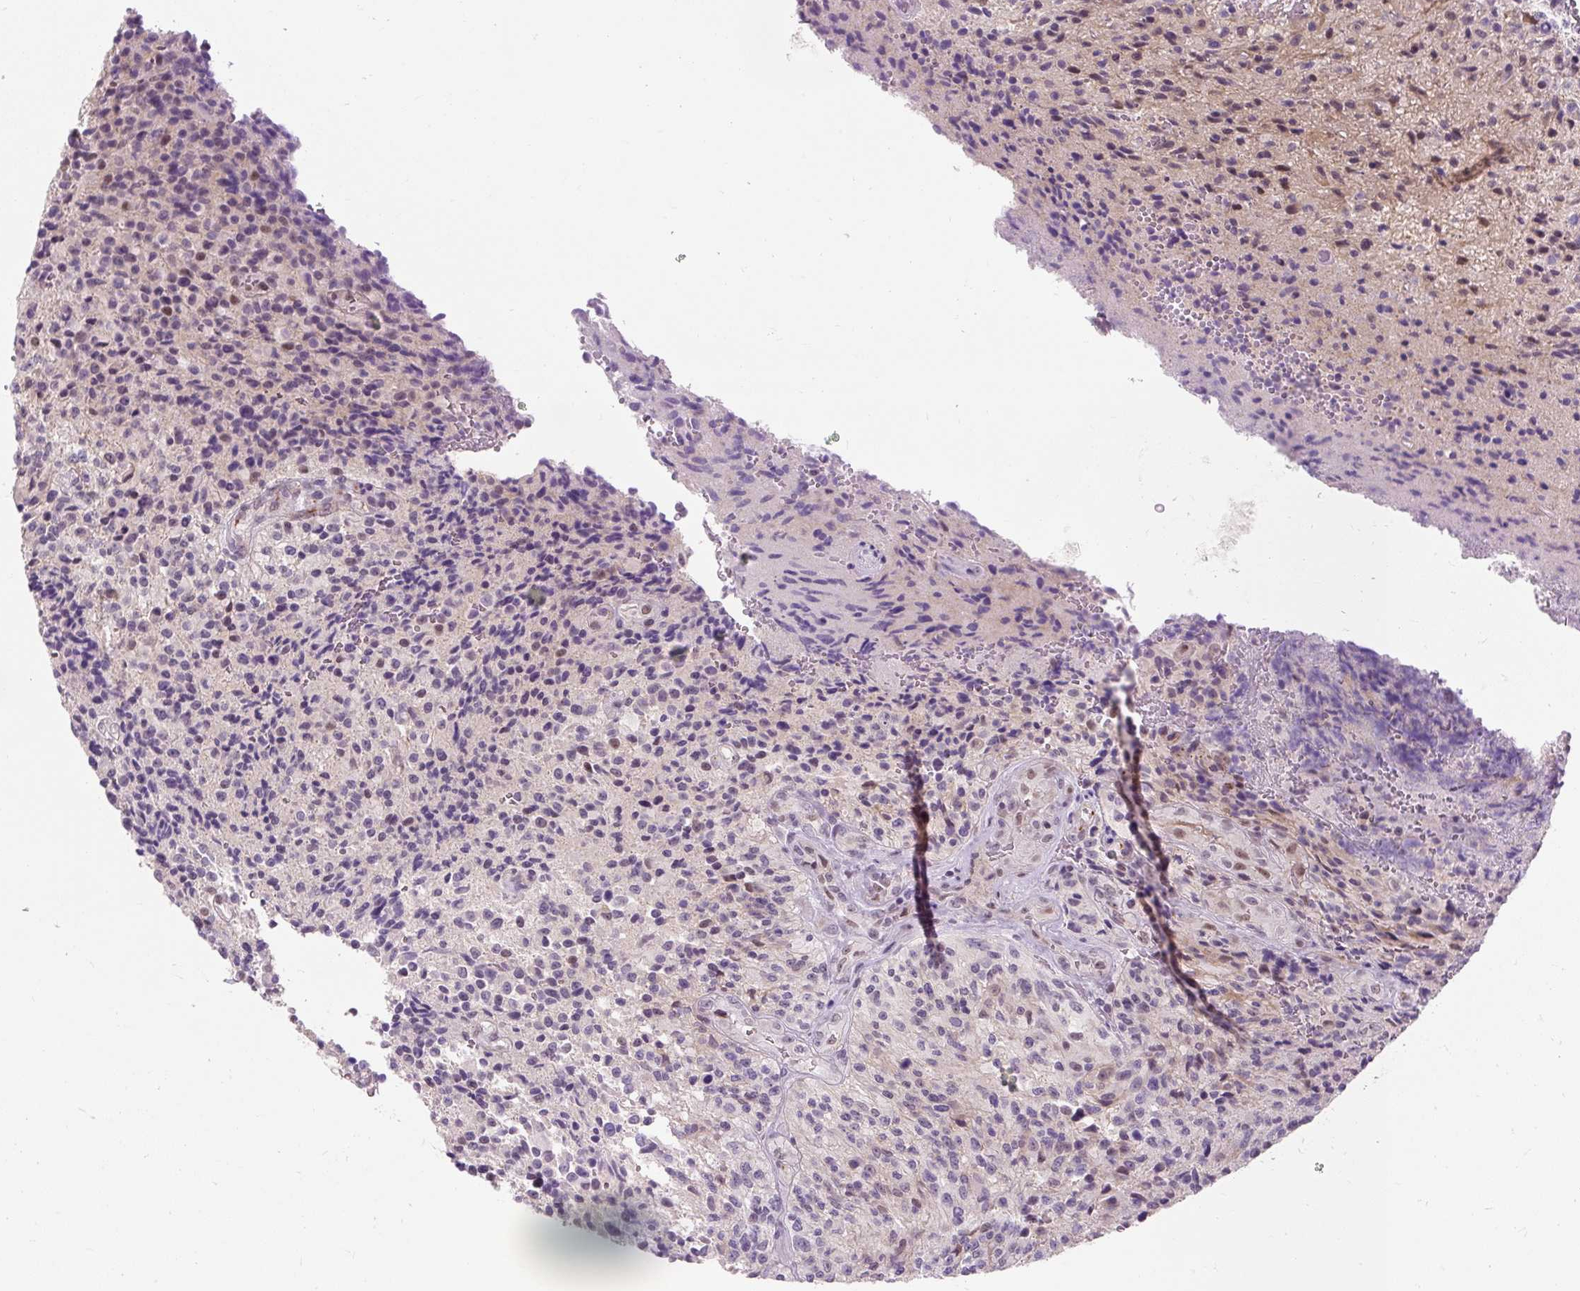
{"staining": {"intensity": "weak", "quantity": "<25%", "location": "nuclear"}, "tissue": "glioma", "cell_type": "Tumor cells", "image_type": "cancer", "snomed": [{"axis": "morphology", "description": "Normal tissue, NOS"}, {"axis": "morphology", "description": "Glioma, malignant, High grade"}, {"axis": "topography", "description": "Cerebral cortex"}], "caption": "Photomicrograph shows no protein positivity in tumor cells of glioma tissue.", "gene": "RYBP", "patient": {"sex": "male", "age": 56}}